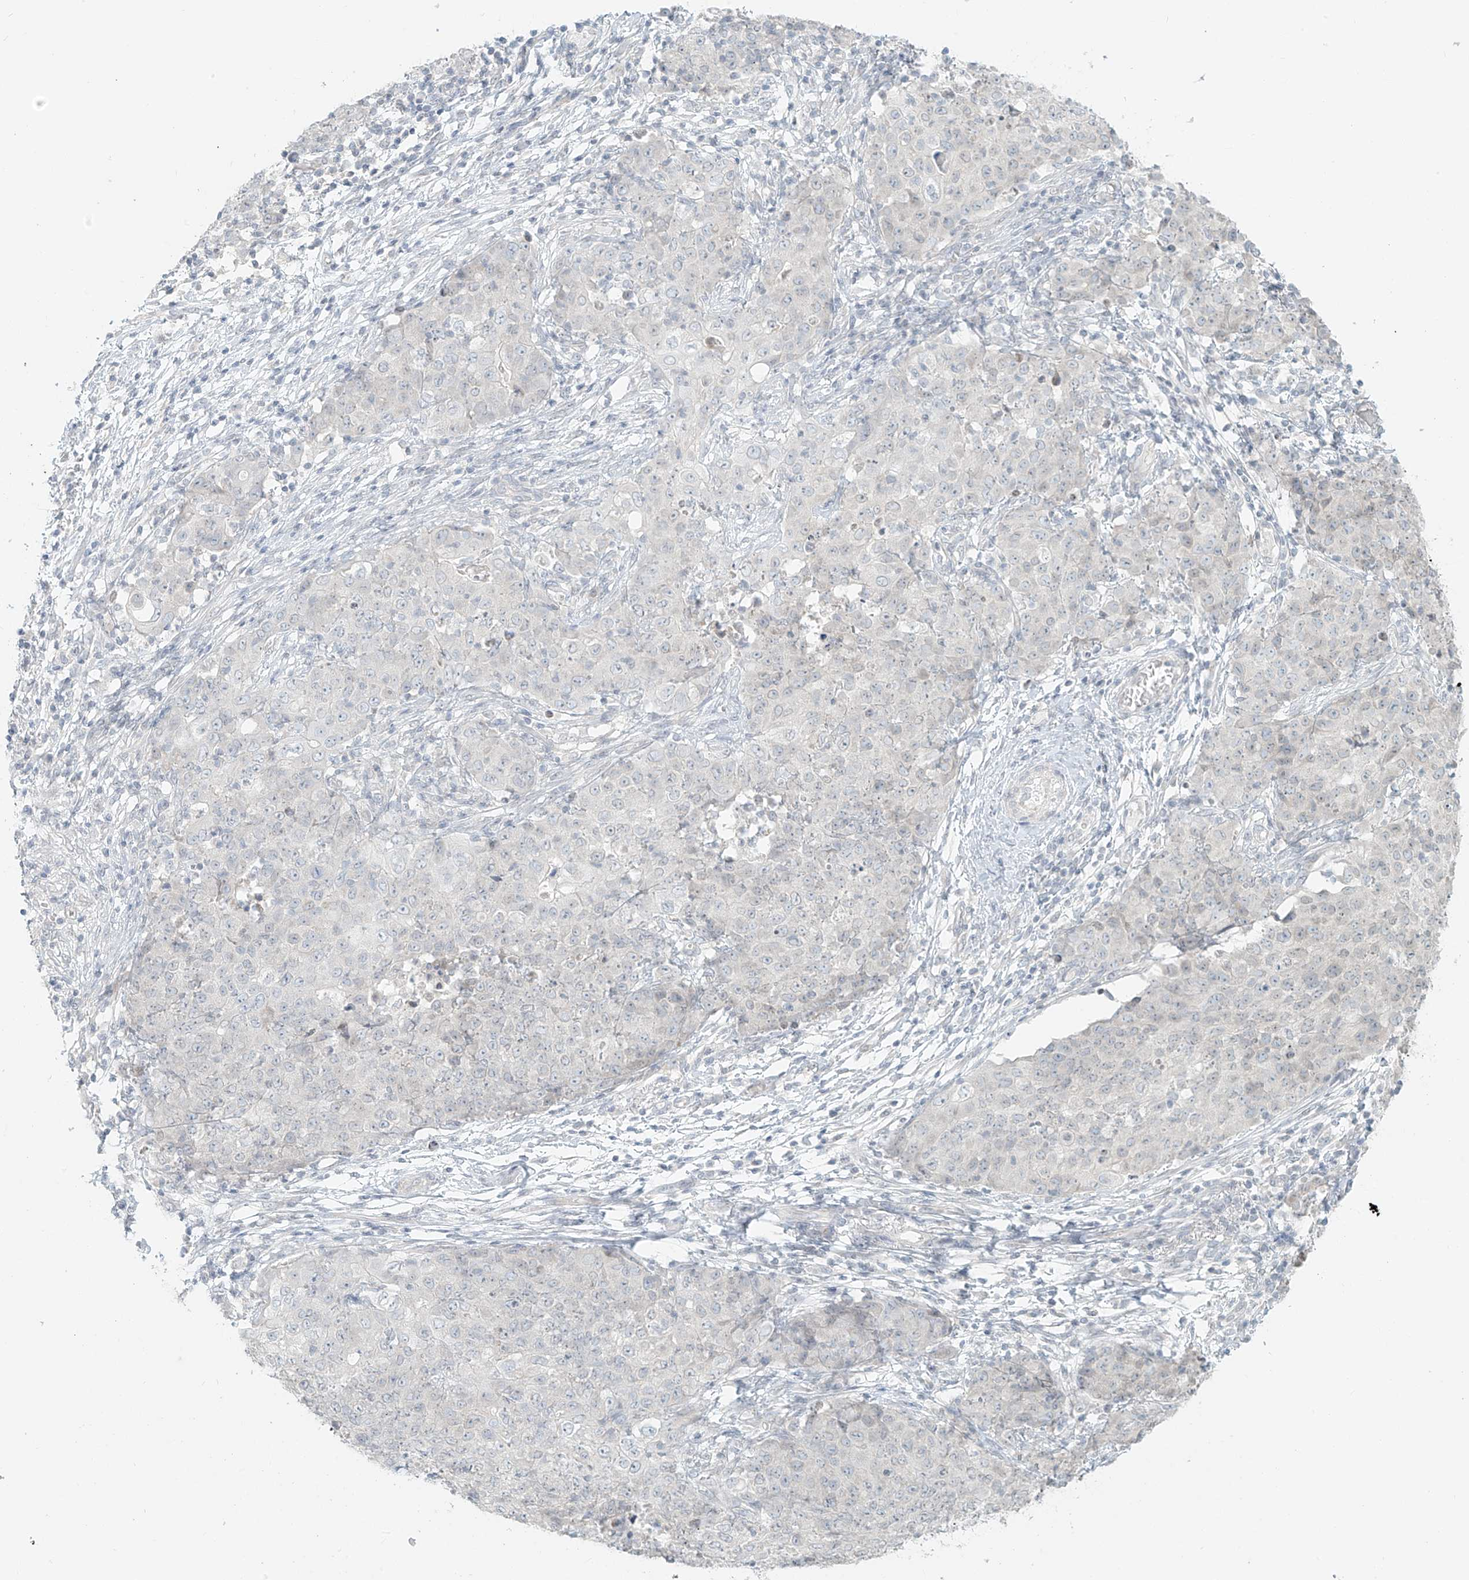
{"staining": {"intensity": "negative", "quantity": "none", "location": "none"}, "tissue": "ovarian cancer", "cell_type": "Tumor cells", "image_type": "cancer", "snomed": [{"axis": "morphology", "description": "Carcinoma, endometroid"}, {"axis": "topography", "description": "Ovary"}], "caption": "High magnification brightfield microscopy of ovarian endometroid carcinoma stained with DAB (brown) and counterstained with hematoxylin (blue): tumor cells show no significant staining. Brightfield microscopy of immunohistochemistry stained with DAB (brown) and hematoxylin (blue), captured at high magnification.", "gene": "OSBPL7", "patient": {"sex": "female", "age": 42}}